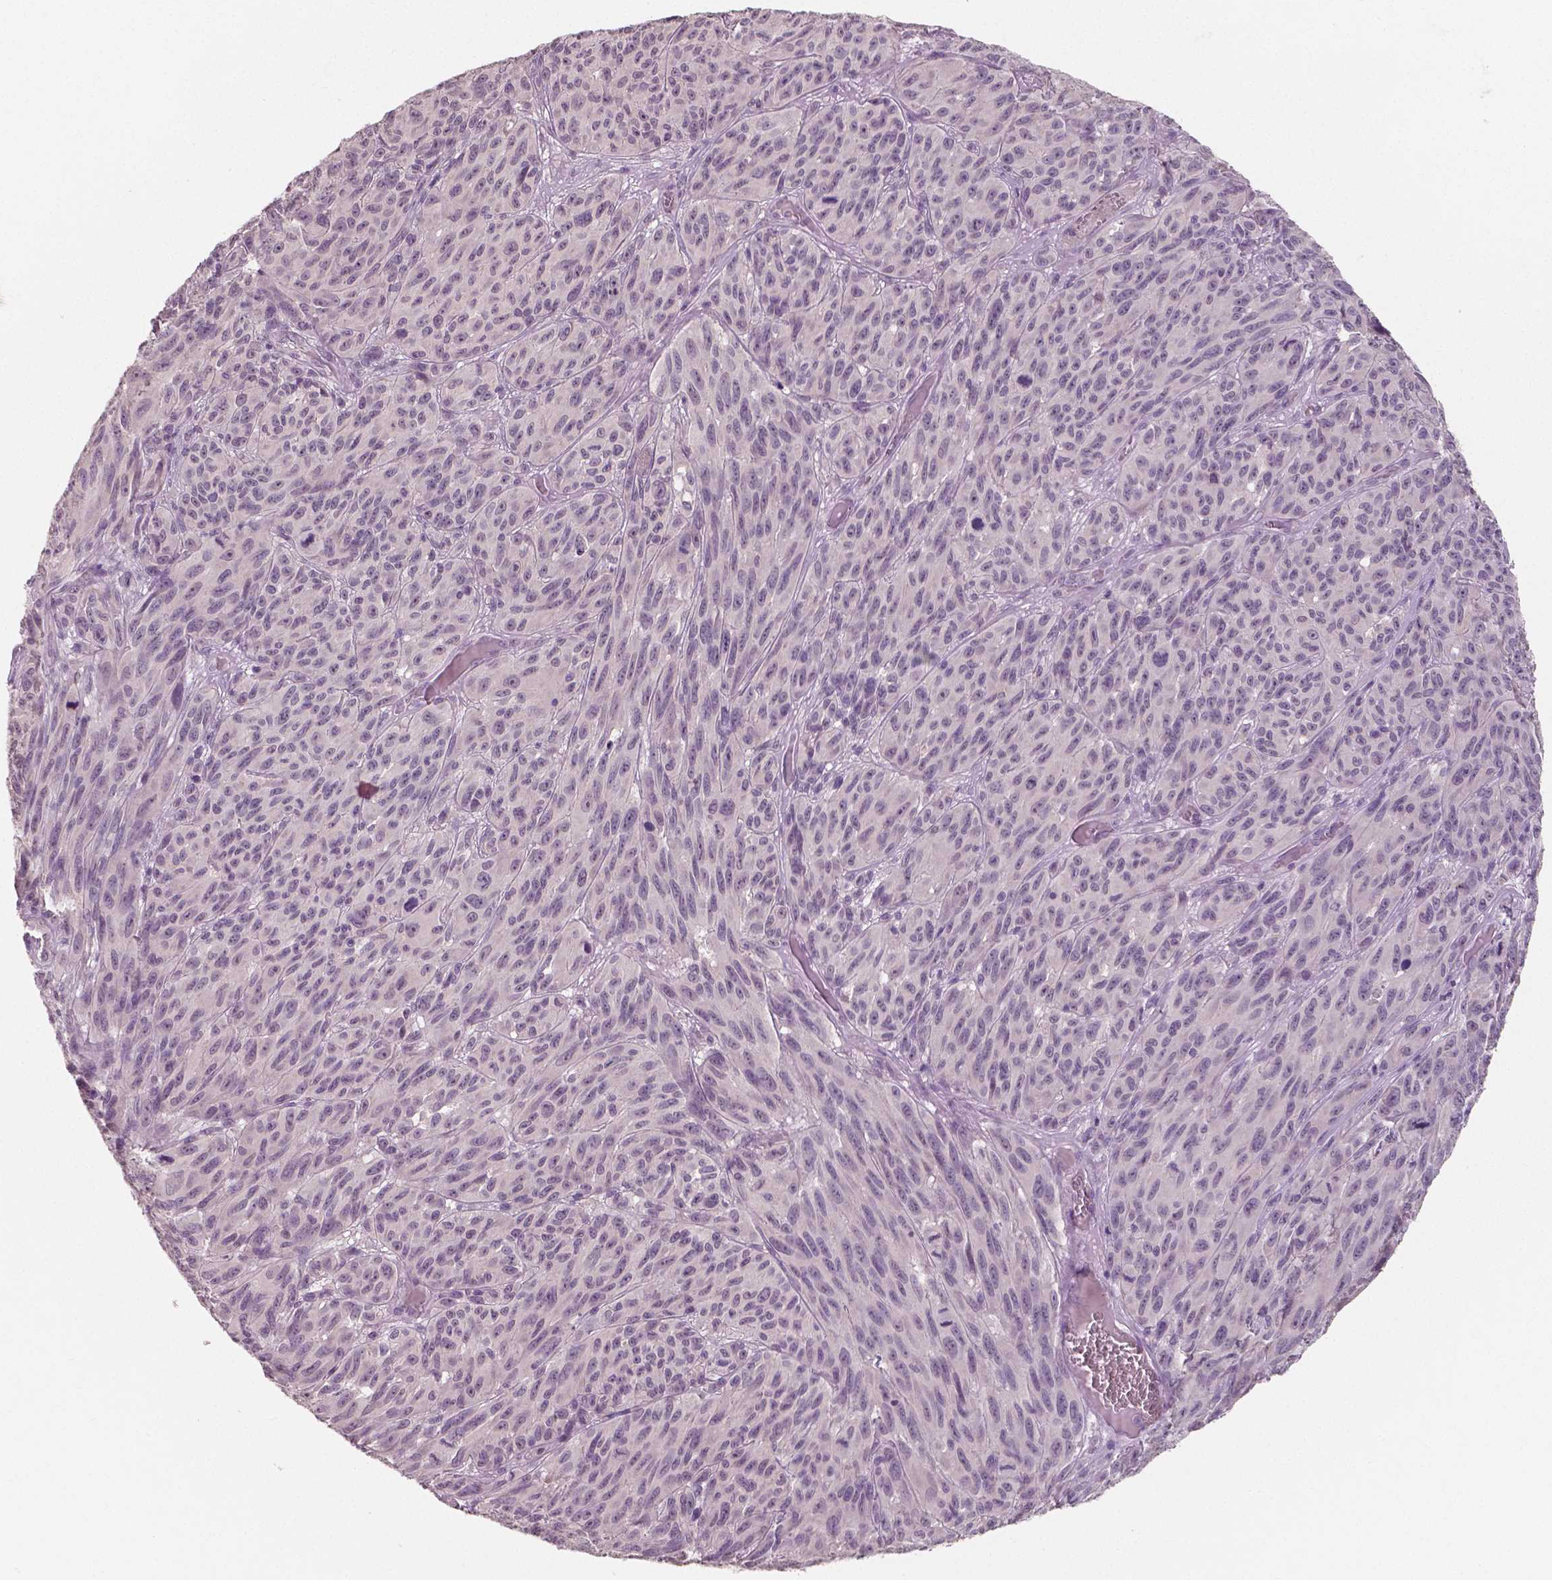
{"staining": {"intensity": "negative", "quantity": "none", "location": "none"}, "tissue": "melanoma", "cell_type": "Tumor cells", "image_type": "cancer", "snomed": [{"axis": "morphology", "description": "Malignant melanoma, NOS"}, {"axis": "topography", "description": "Vulva, labia, clitoris and Bartholin´s gland, NO"}], "caption": "This is a image of IHC staining of melanoma, which shows no staining in tumor cells.", "gene": "RNASE7", "patient": {"sex": "female", "age": 75}}